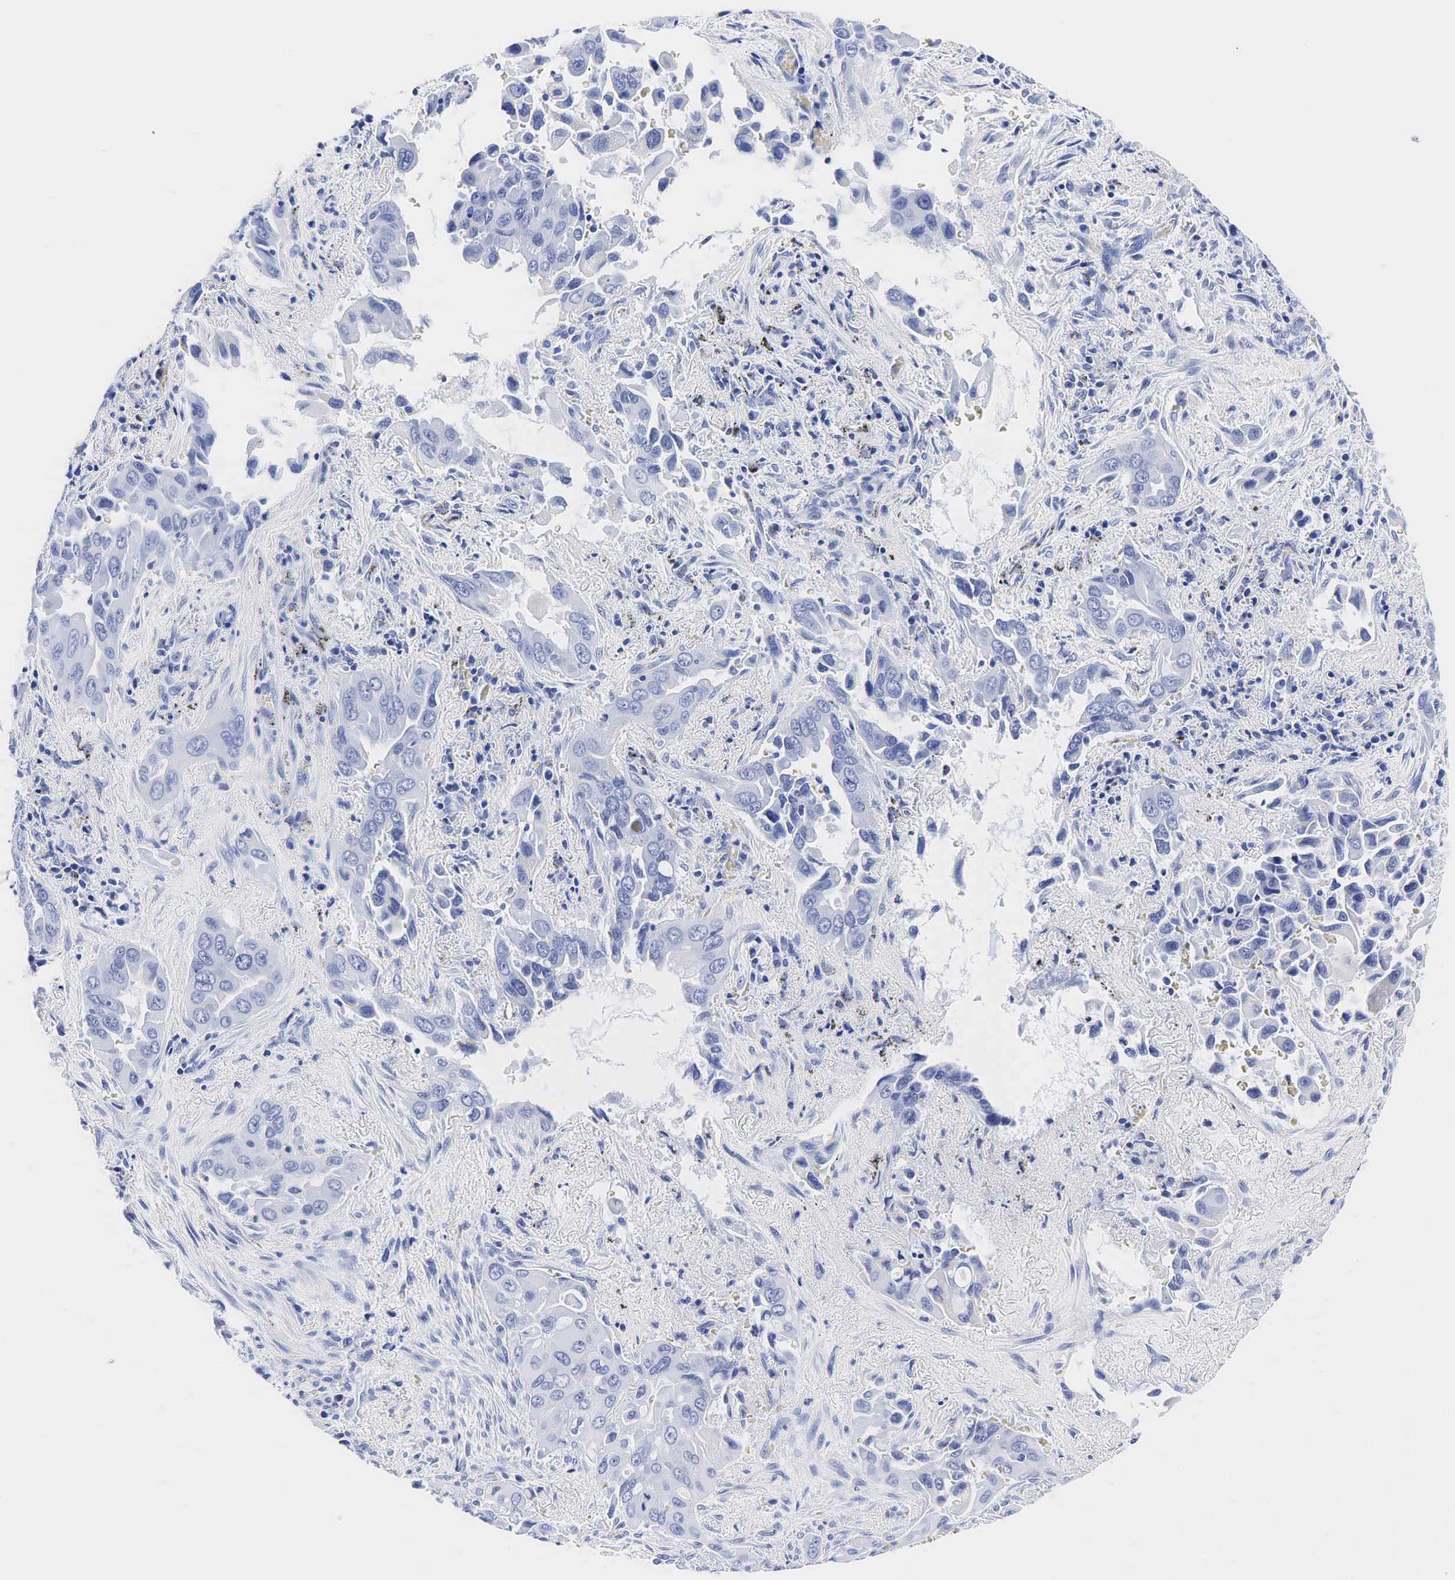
{"staining": {"intensity": "negative", "quantity": "none", "location": "none"}, "tissue": "lung cancer", "cell_type": "Tumor cells", "image_type": "cancer", "snomed": [{"axis": "morphology", "description": "Adenocarcinoma, NOS"}, {"axis": "topography", "description": "Lung"}], "caption": "High magnification brightfield microscopy of adenocarcinoma (lung) stained with DAB (brown) and counterstained with hematoxylin (blue): tumor cells show no significant expression. (DAB immunohistochemistry, high magnification).", "gene": "TG", "patient": {"sex": "male", "age": 68}}